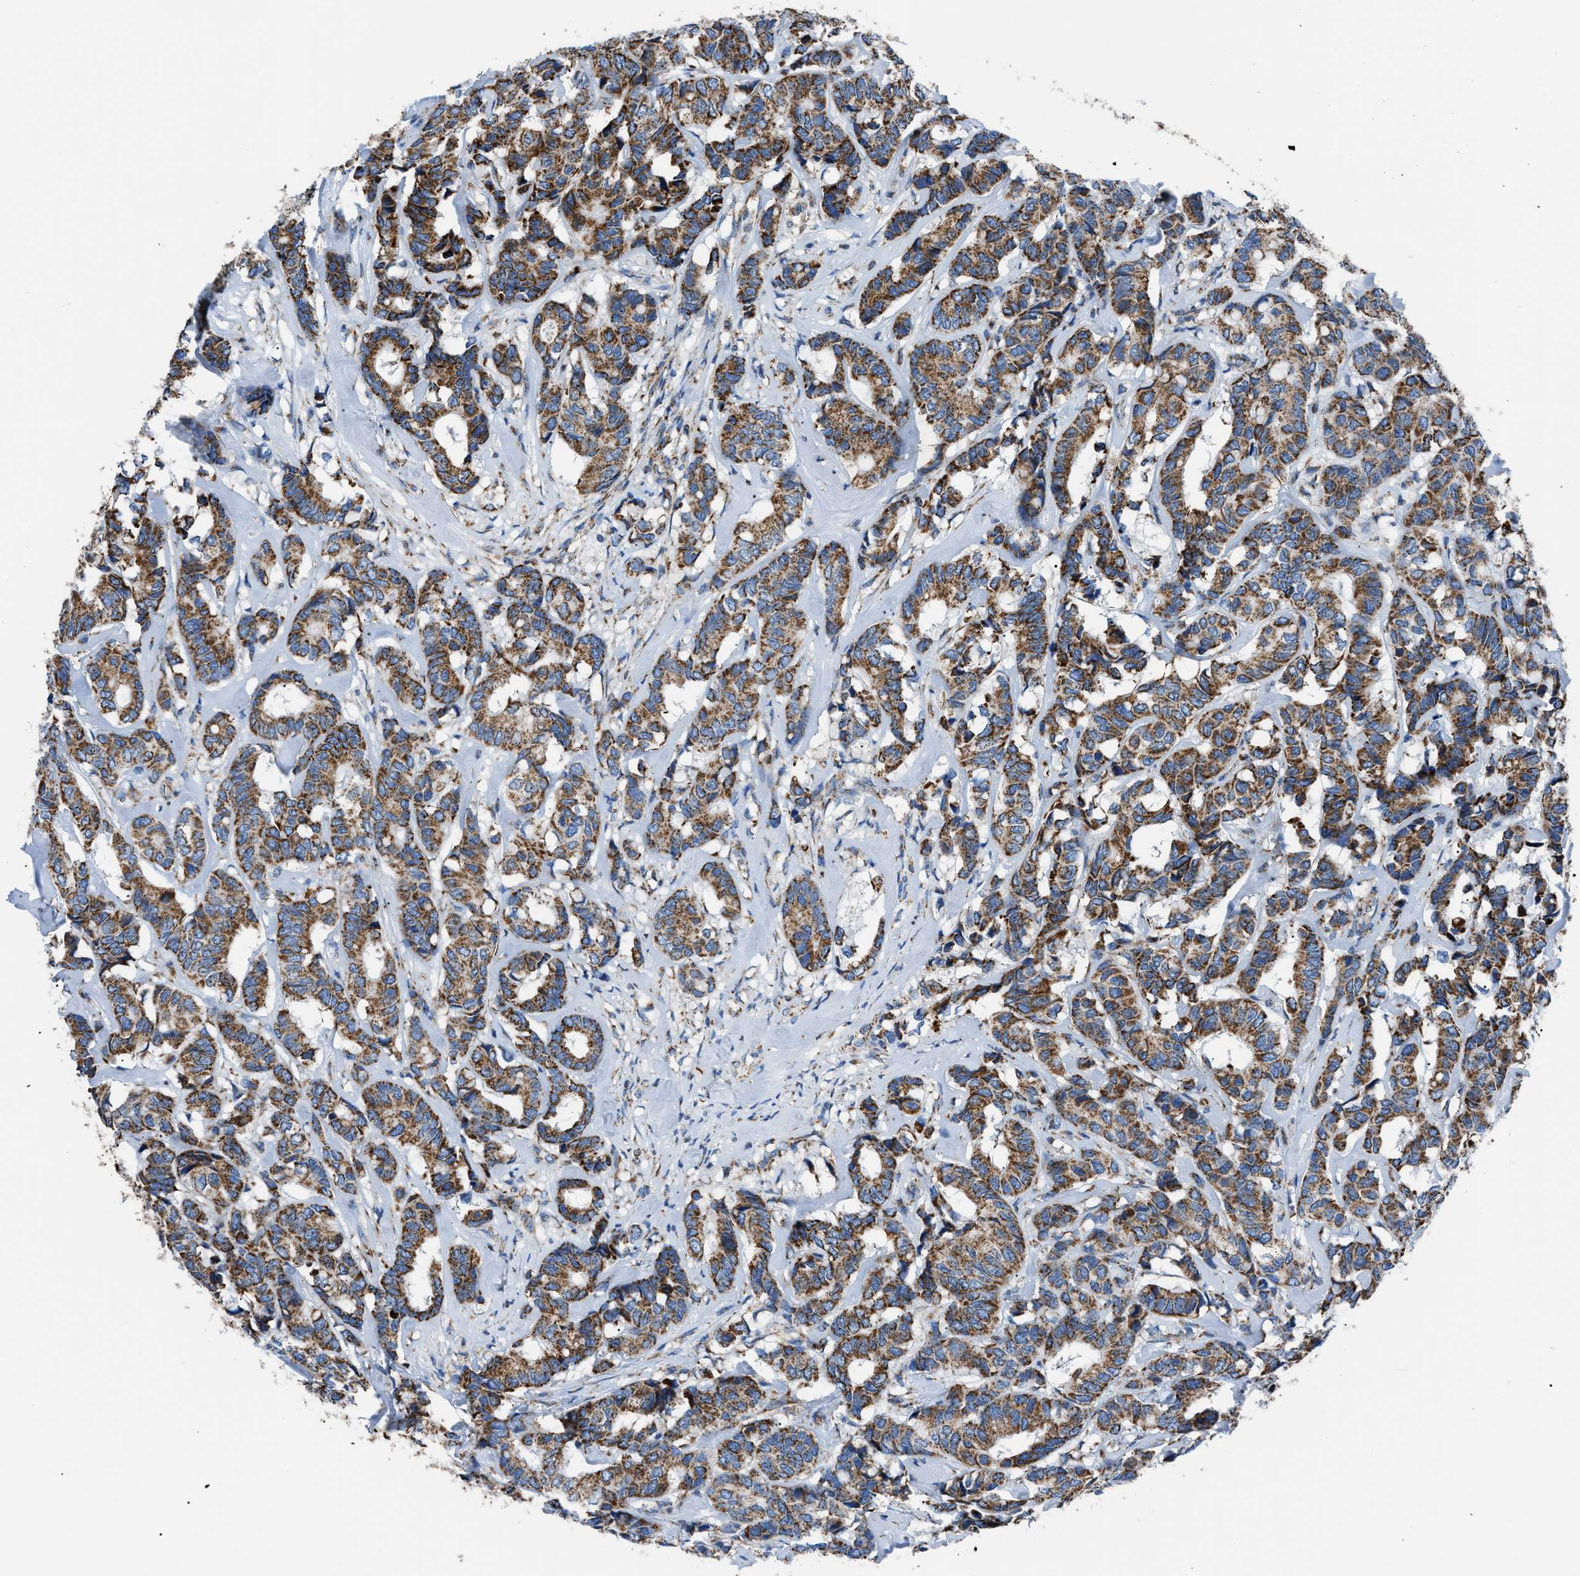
{"staining": {"intensity": "moderate", "quantity": ">75%", "location": "cytoplasmic/membranous"}, "tissue": "breast cancer", "cell_type": "Tumor cells", "image_type": "cancer", "snomed": [{"axis": "morphology", "description": "Duct carcinoma"}, {"axis": "topography", "description": "Breast"}], "caption": "The photomicrograph reveals staining of intraductal carcinoma (breast), revealing moderate cytoplasmic/membranous protein expression (brown color) within tumor cells.", "gene": "PHB2", "patient": {"sex": "female", "age": 87}}